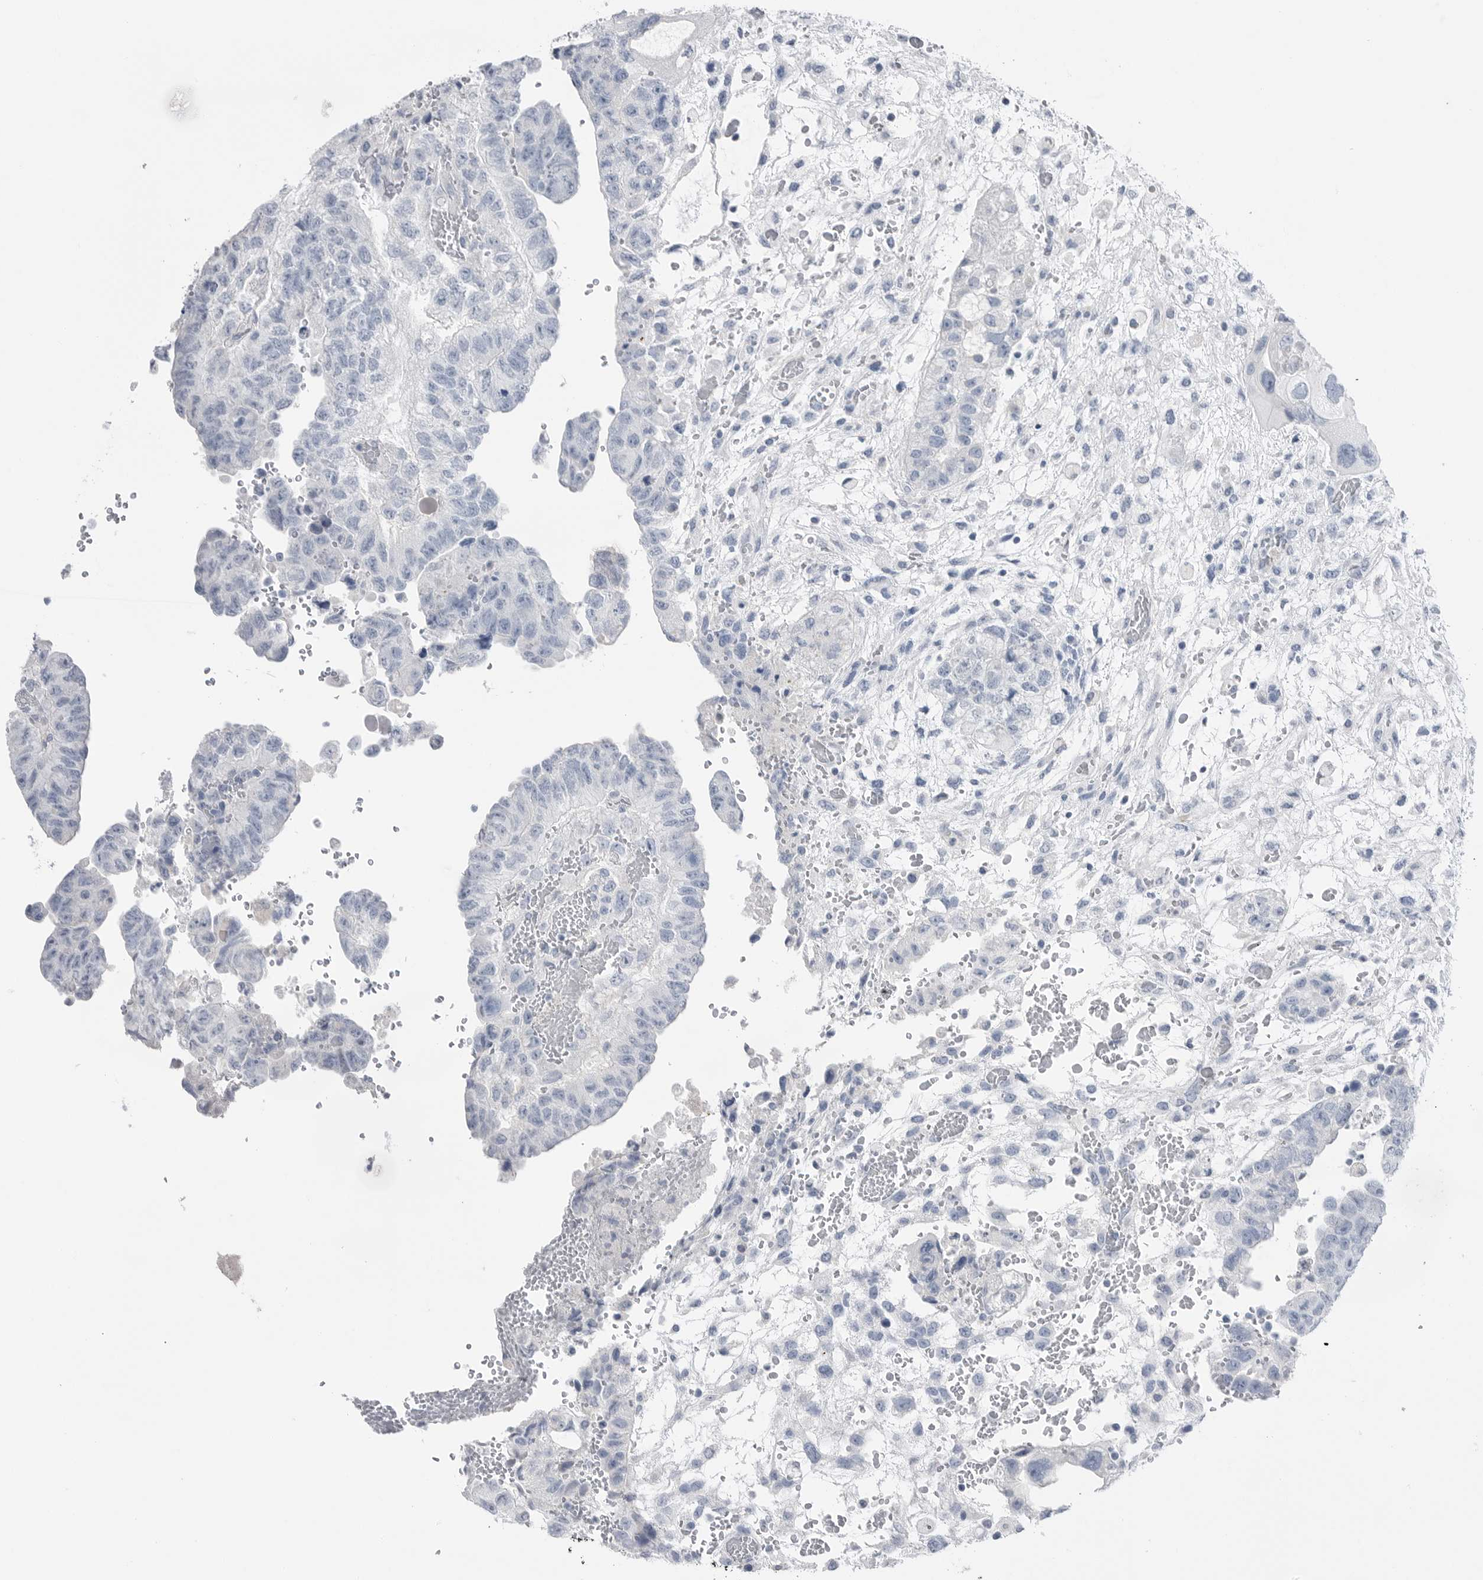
{"staining": {"intensity": "negative", "quantity": "none", "location": "none"}, "tissue": "testis cancer", "cell_type": "Tumor cells", "image_type": "cancer", "snomed": [{"axis": "morphology", "description": "Carcinoma, Embryonal, NOS"}, {"axis": "topography", "description": "Testis"}], "caption": "There is no significant positivity in tumor cells of testis cancer (embryonal carcinoma).", "gene": "ABHD12", "patient": {"sex": "male", "age": 36}}